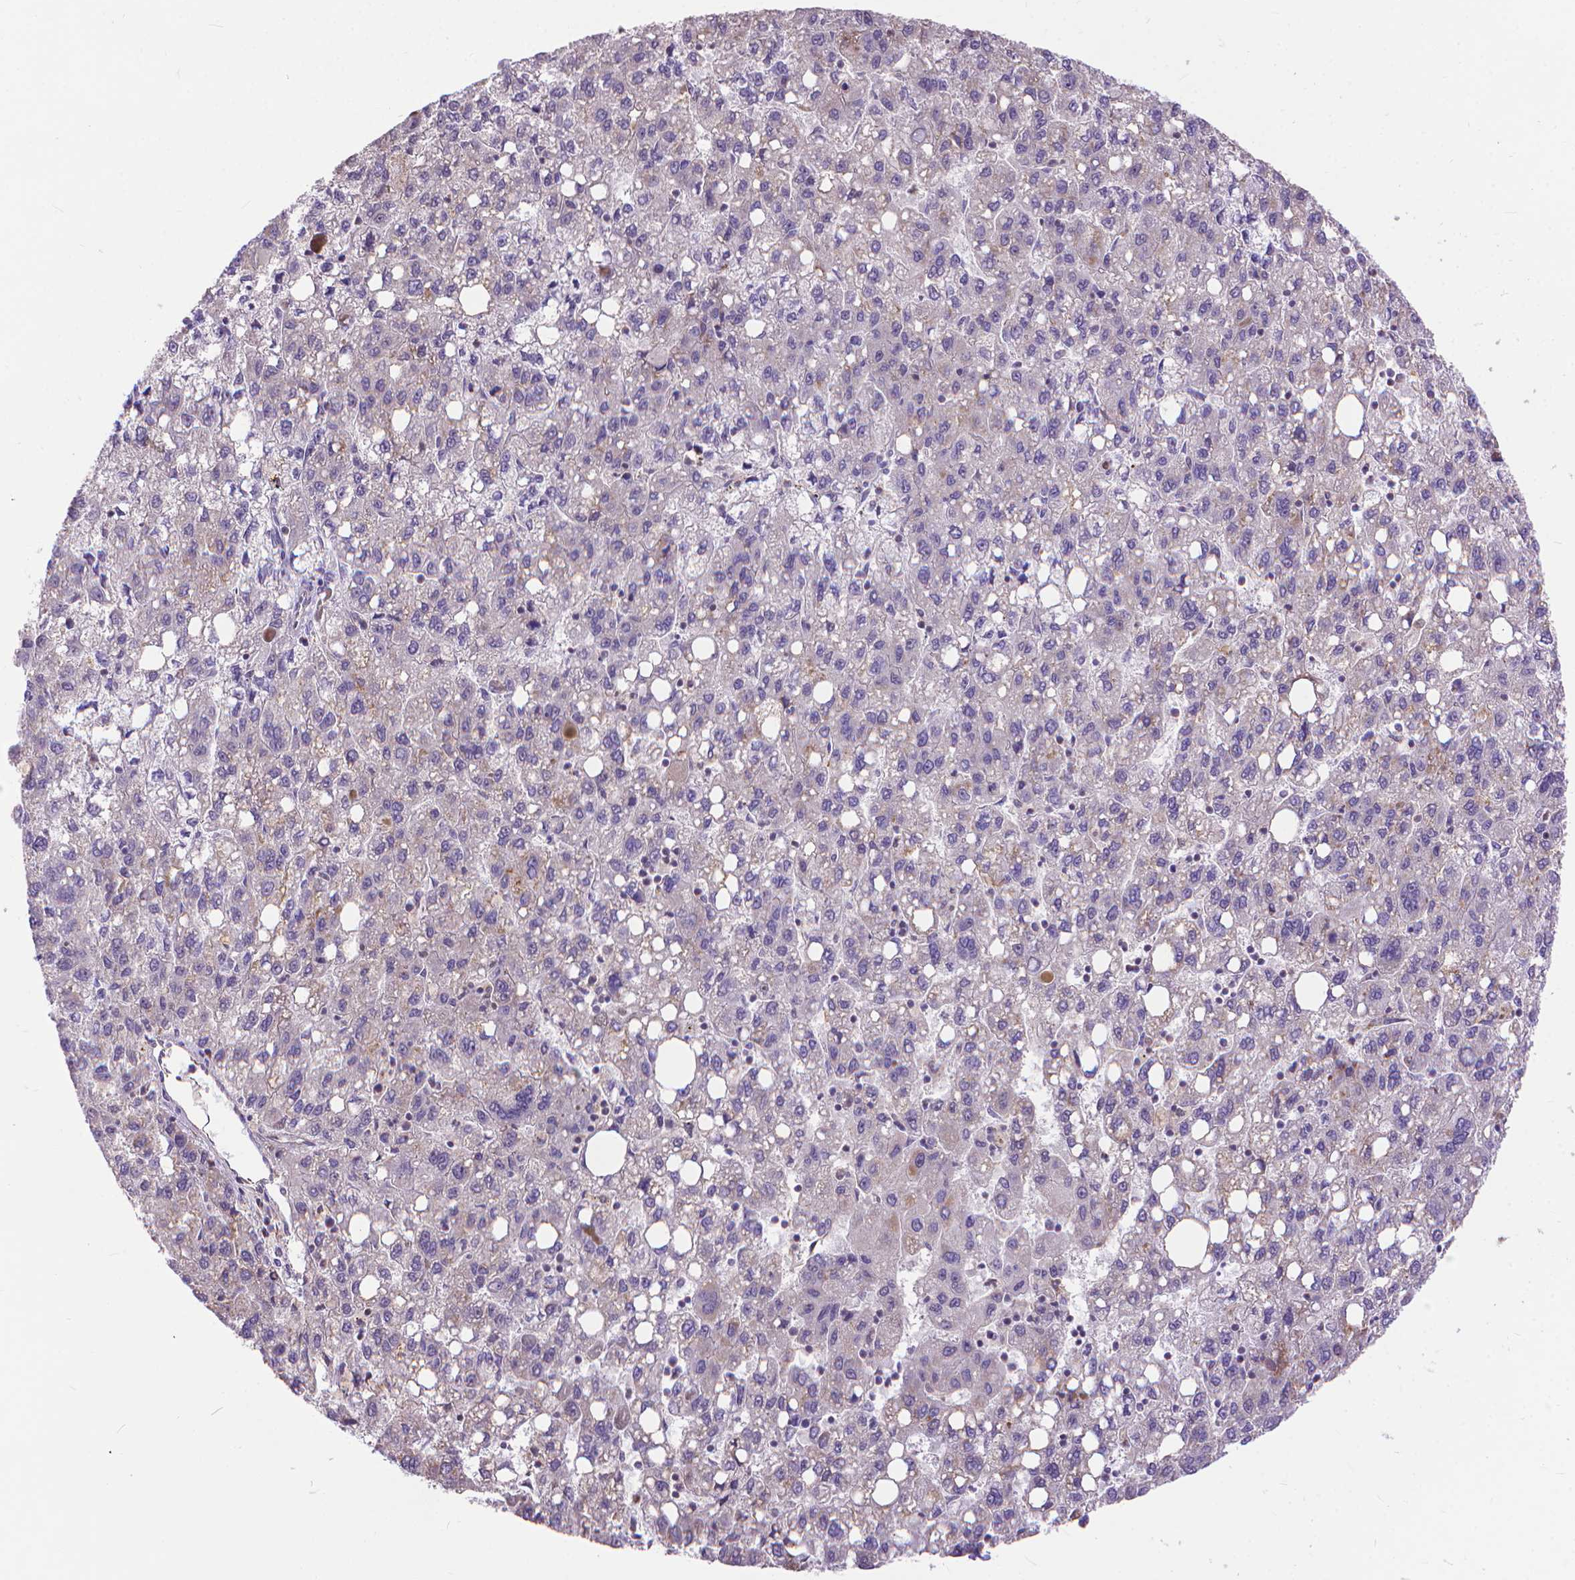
{"staining": {"intensity": "negative", "quantity": "none", "location": "none"}, "tissue": "liver cancer", "cell_type": "Tumor cells", "image_type": "cancer", "snomed": [{"axis": "morphology", "description": "Carcinoma, Hepatocellular, NOS"}, {"axis": "topography", "description": "Liver"}], "caption": "A micrograph of human liver cancer (hepatocellular carcinoma) is negative for staining in tumor cells.", "gene": "TMEM135", "patient": {"sex": "female", "age": 82}}